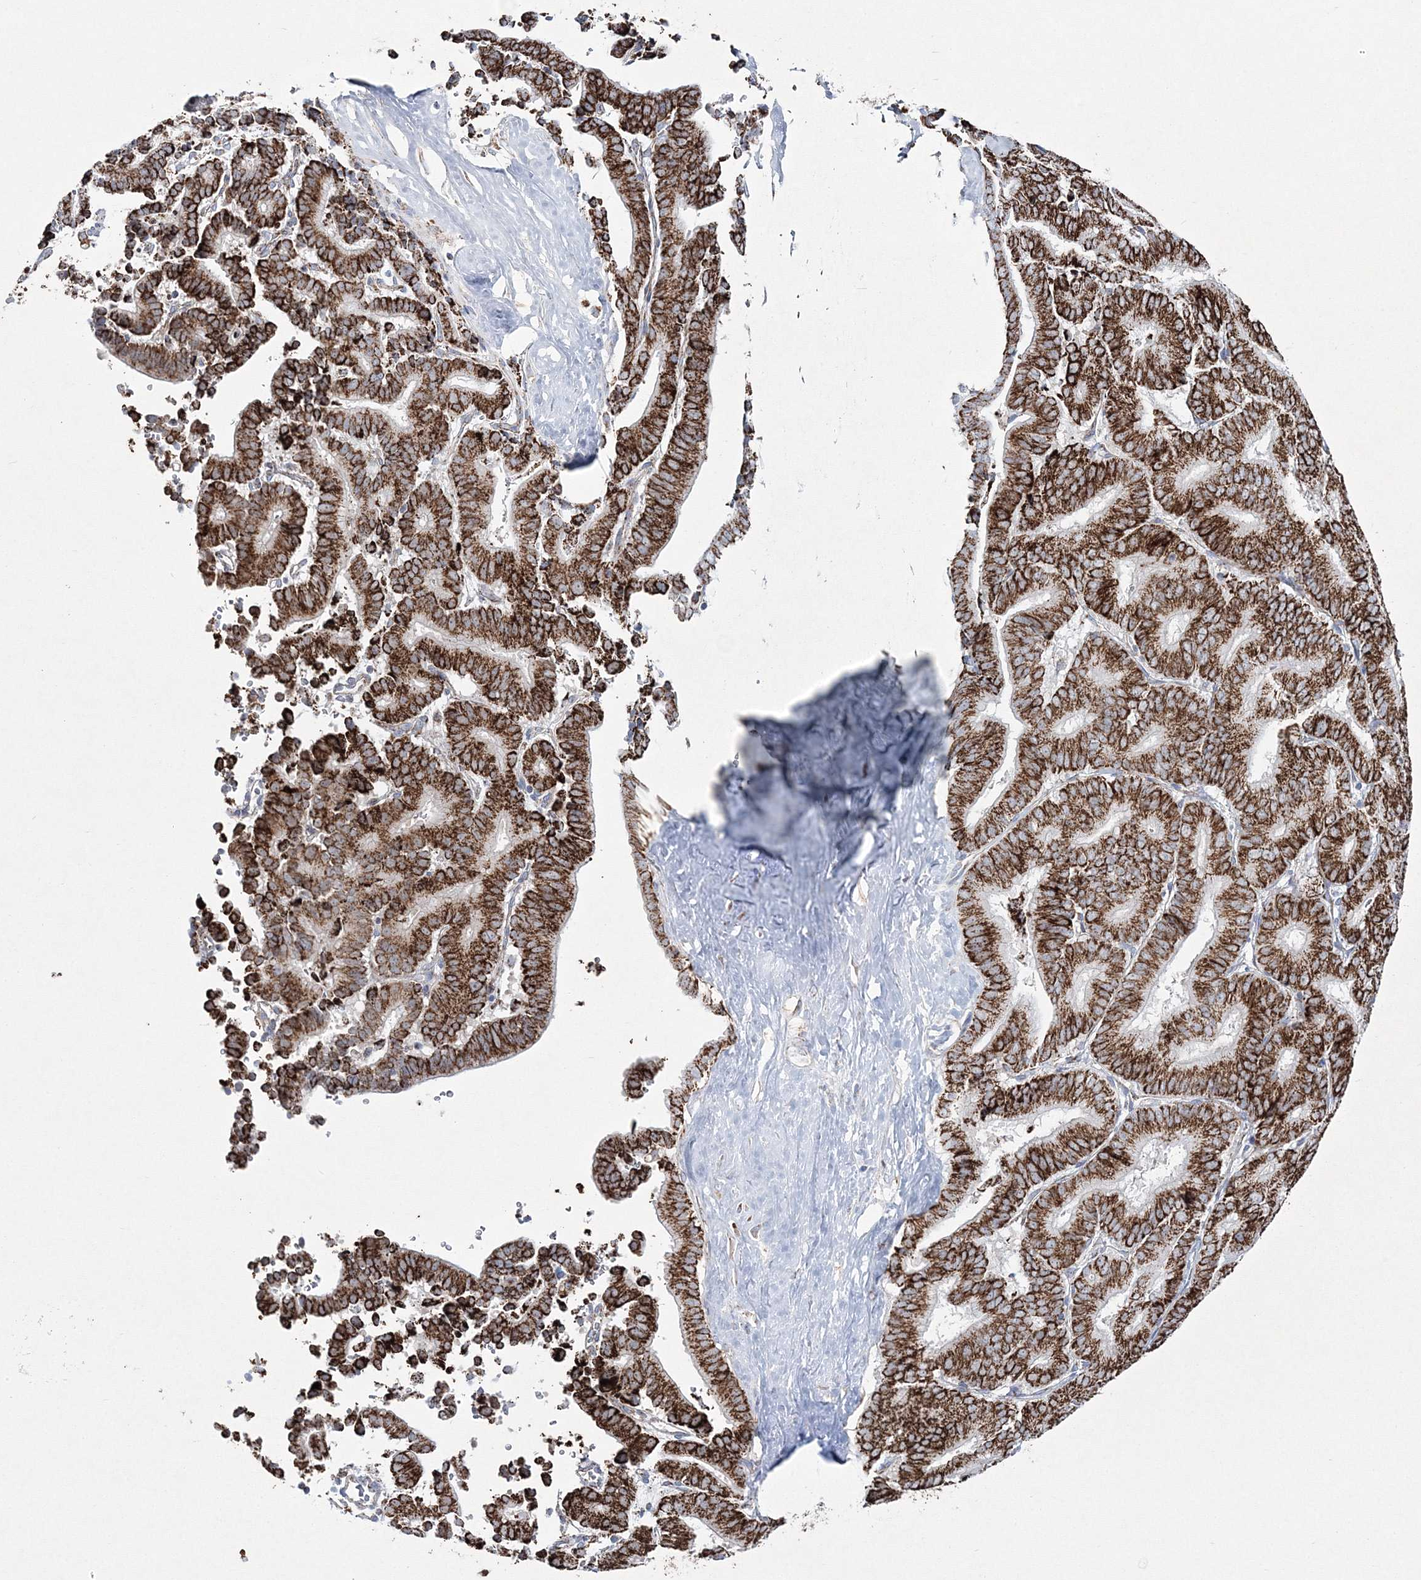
{"staining": {"intensity": "strong", "quantity": ">75%", "location": "cytoplasmic/membranous"}, "tissue": "liver cancer", "cell_type": "Tumor cells", "image_type": "cancer", "snomed": [{"axis": "morphology", "description": "Cholangiocarcinoma"}, {"axis": "topography", "description": "Liver"}], "caption": "Protein staining by IHC exhibits strong cytoplasmic/membranous expression in about >75% of tumor cells in liver cancer (cholangiocarcinoma). (IHC, brightfield microscopy, high magnification).", "gene": "HIBCH", "patient": {"sex": "female", "age": 75}}